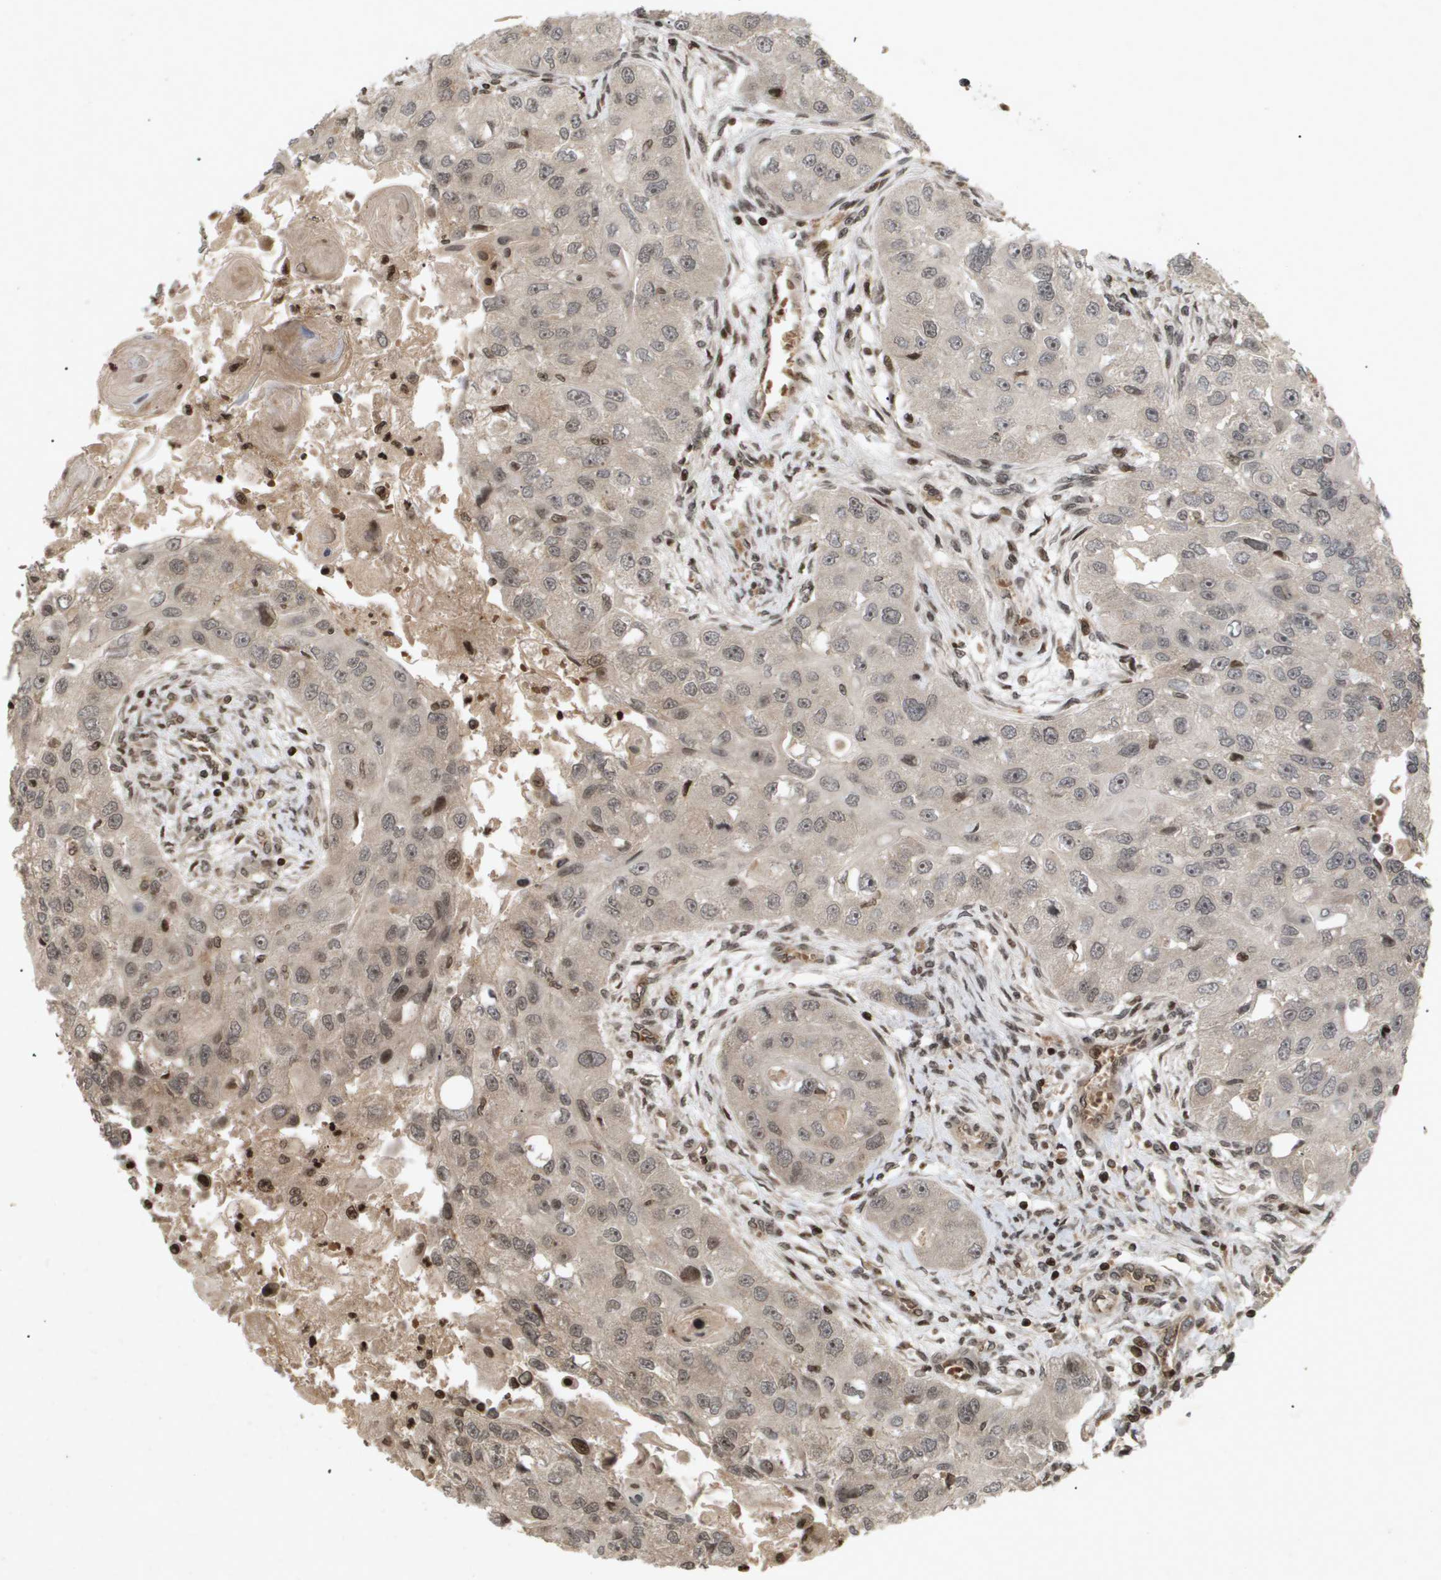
{"staining": {"intensity": "weak", "quantity": ">75%", "location": "cytoplasmic/membranous"}, "tissue": "head and neck cancer", "cell_type": "Tumor cells", "image_type": "cancer", "snomed": [{"axis": "morphology", "description": "Normal tissue, NOS"}, {"axis": "morphology", "description": "Squamous cell carcinoma, NOS"}, {"axis": "topography", "description": "Skeletal muscle"}, {"axis": "topography", "description": "Head-Neck"}], "caption": "Brown immunohistochemical staining in human squamous cell carcinoma (head and neck) reveals weak cytoplasmic/membranous positivity in about >75% of tumor cells.", "gene": "HSPA6", "patient": {"sex": "male", "age": 51}}